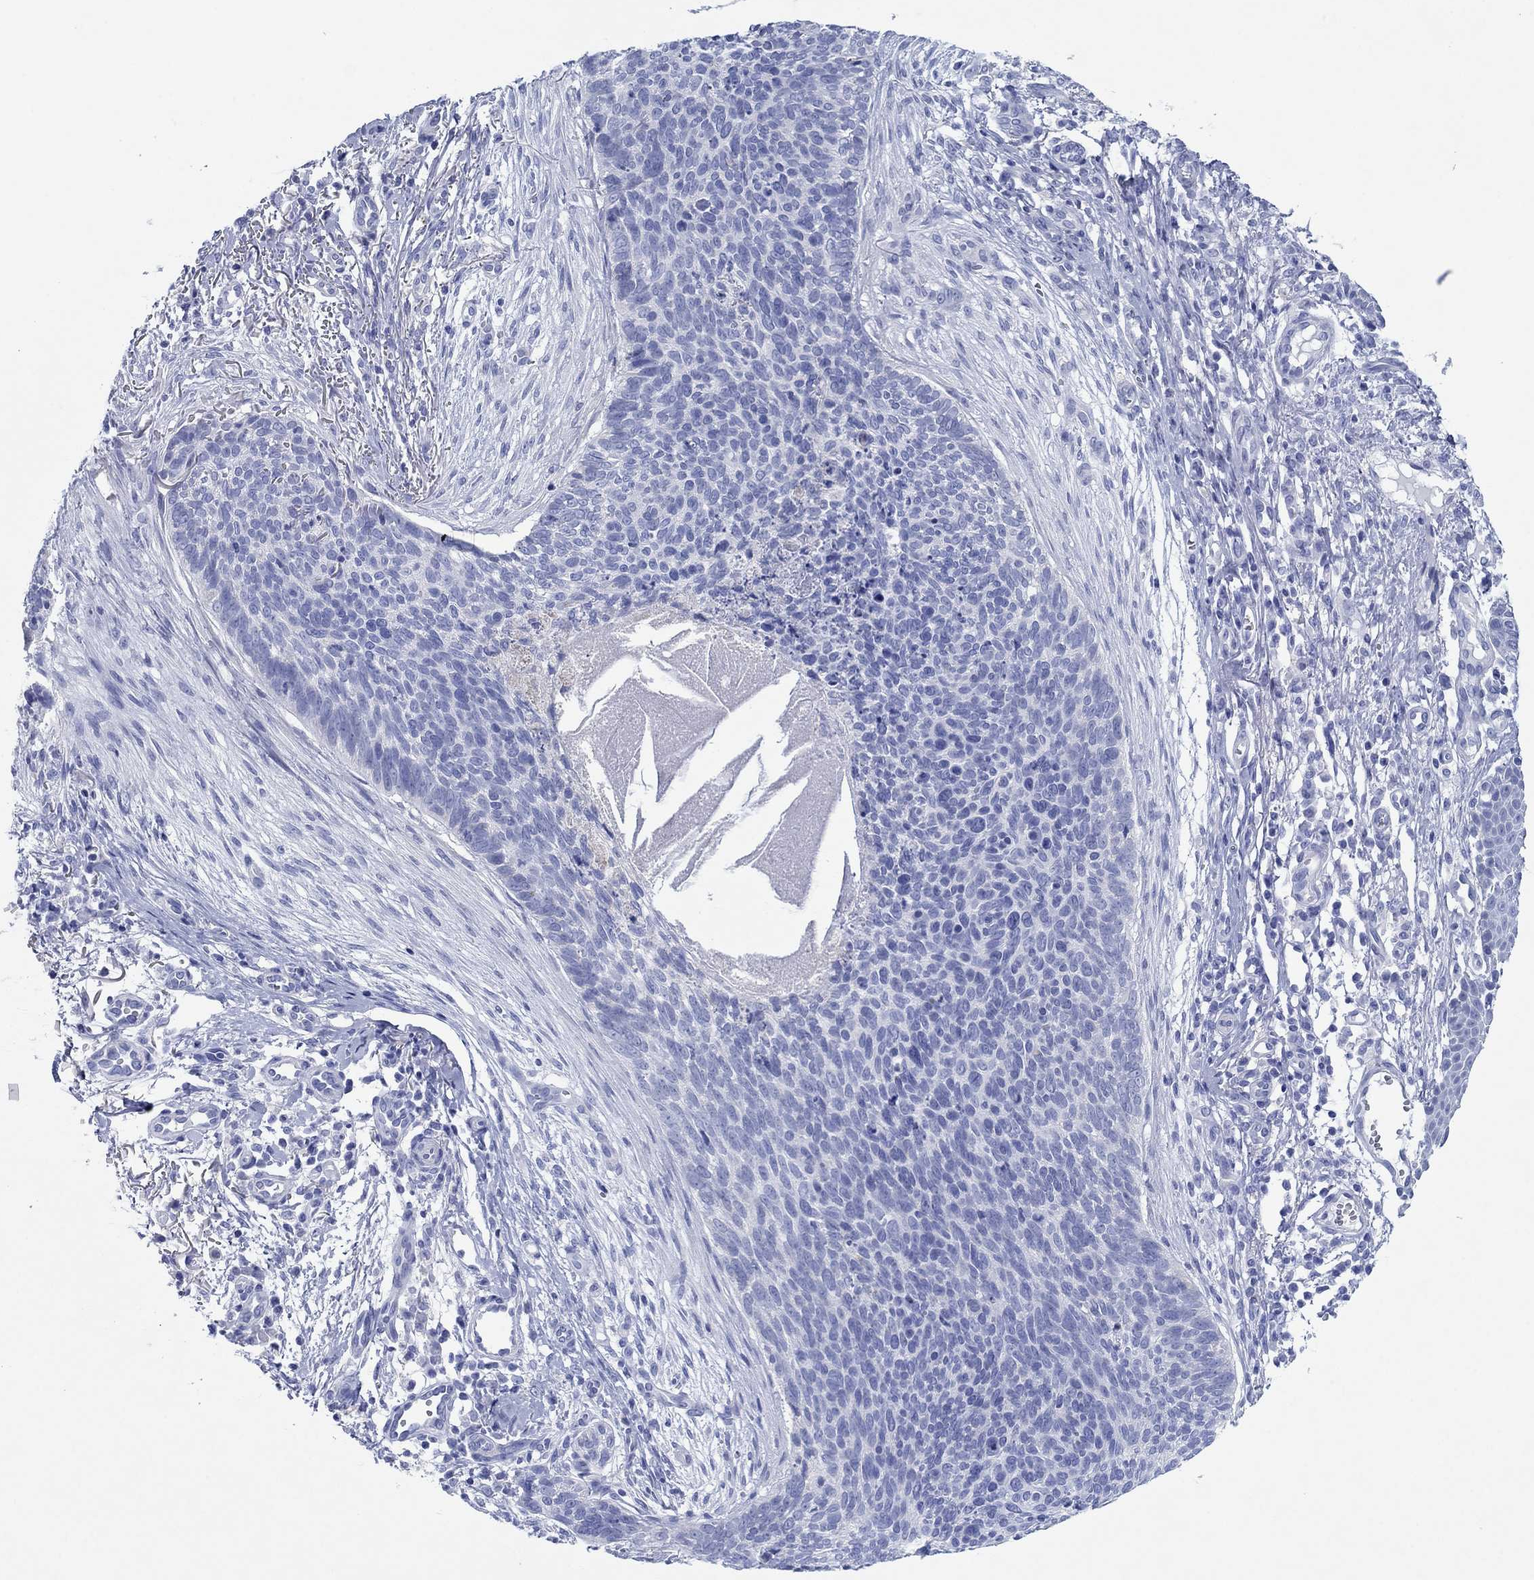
{"staining": {"intensity": "negative", "quantity": "none", "location": "none"}, "tissue": "skin cancer", "cell_type": "Tumor cells", "image_type": "cancer", "snomed": [{"axis": "morphology", "description": "Basal cell carcinoma"}, {"axis": "topography", "description": "Skin"}], "caption": "Tumor cells show no significant protein positivity in basal cell carcinoma (skin).", "gene": "HCRT", "patient": {"sex": "male", "age": 64}}